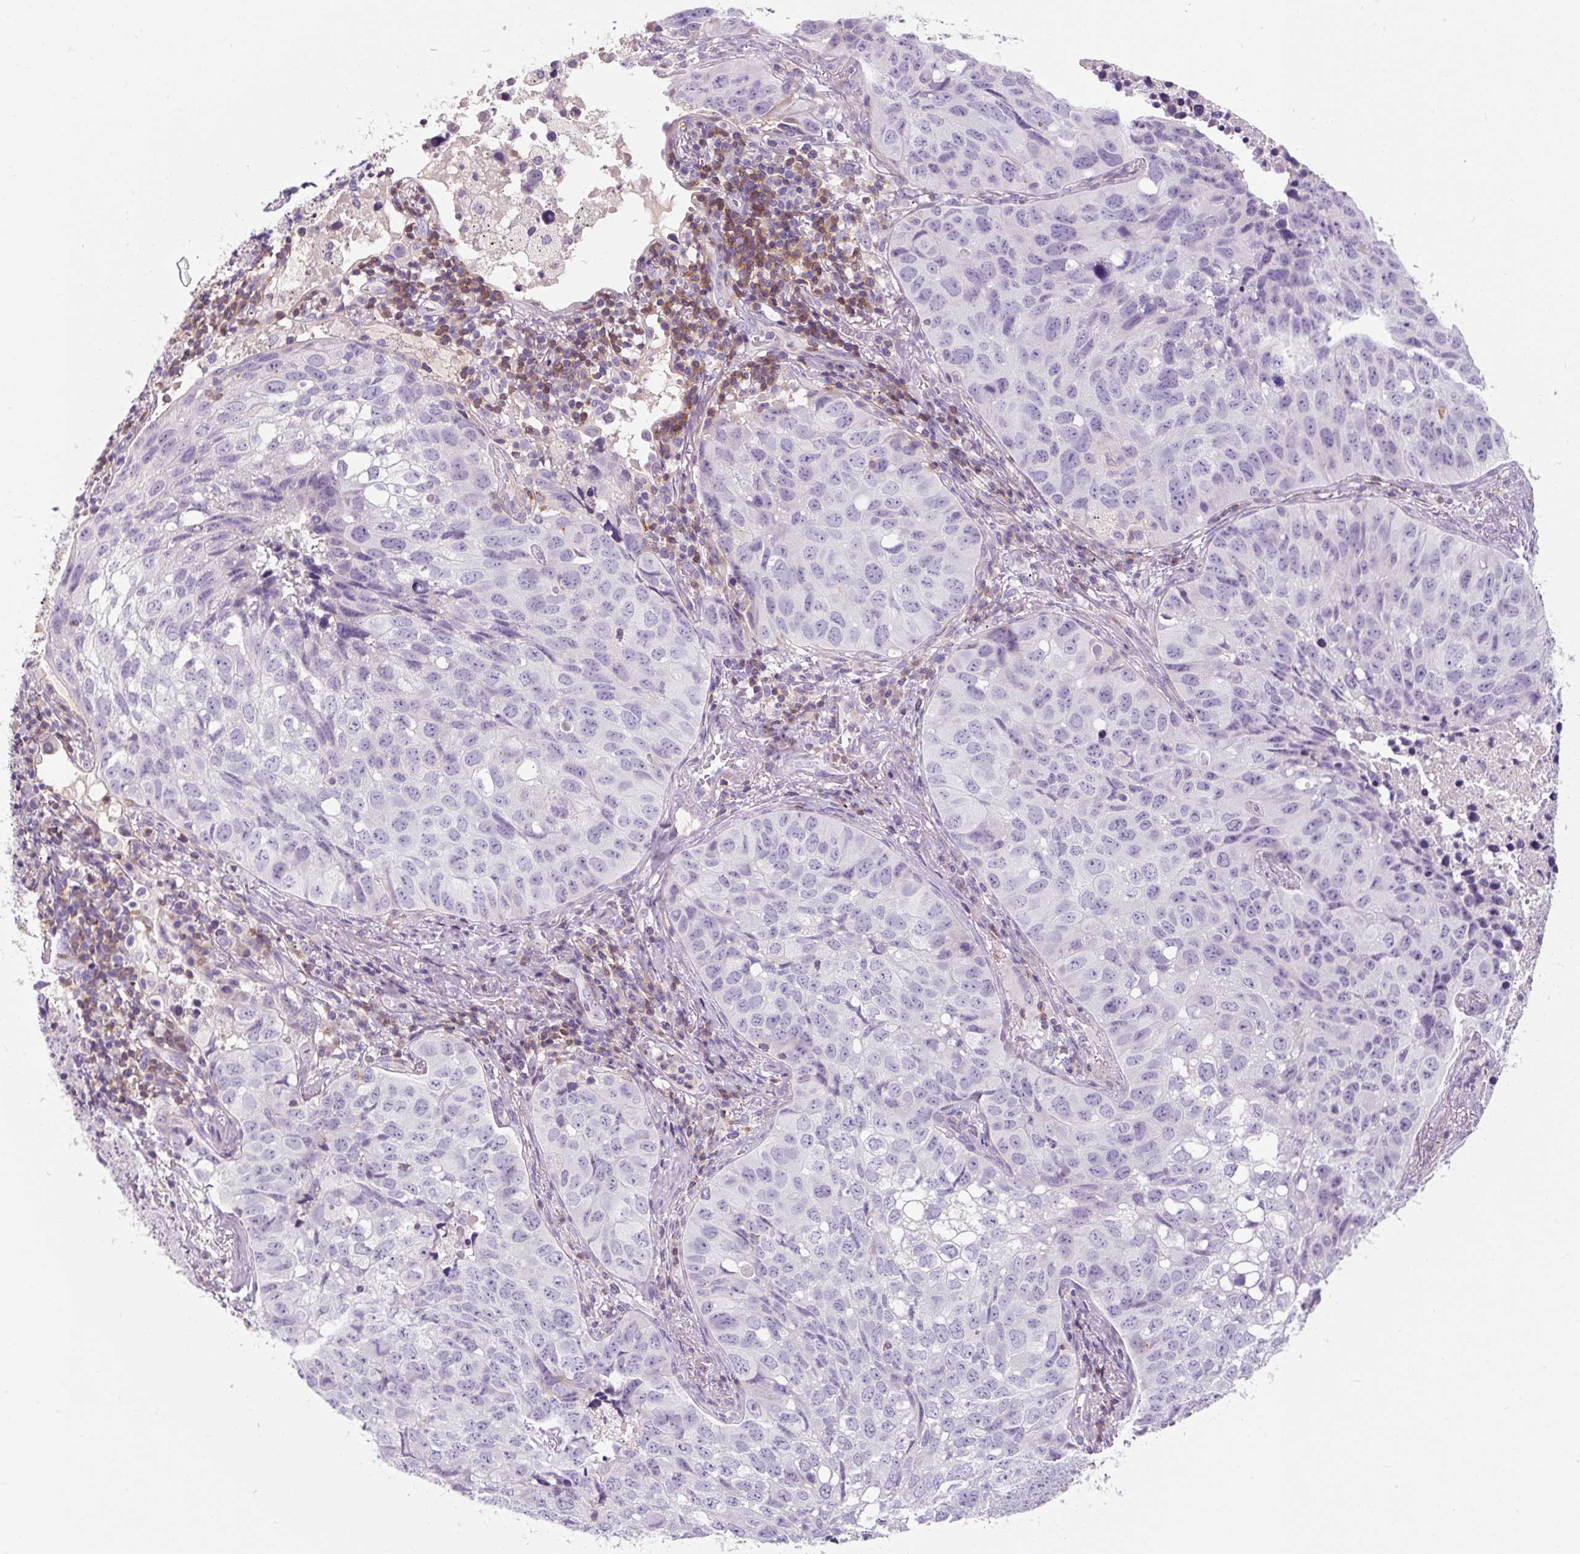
{"staining": {"intensity": "negative", "quantity": "none", "location": "none"}, "tissue": "lung cancer", "cell_type": "Tumor cells", "image_type": "cancer", "snomed": [{"axis": "morphology", "description": "Squamous cell carcinoma, NOS"}, {"axis": "topography", "description": "Lung"}], "caption": "There is no significant expression in tumor cells of lung cancer (squamous cell carcinoma). (Immunohistochemistry (ihc), brightfield microscopy, high magnification).", "gene": "TIGD2", "patient": {"sex": "male", "age": 60}}